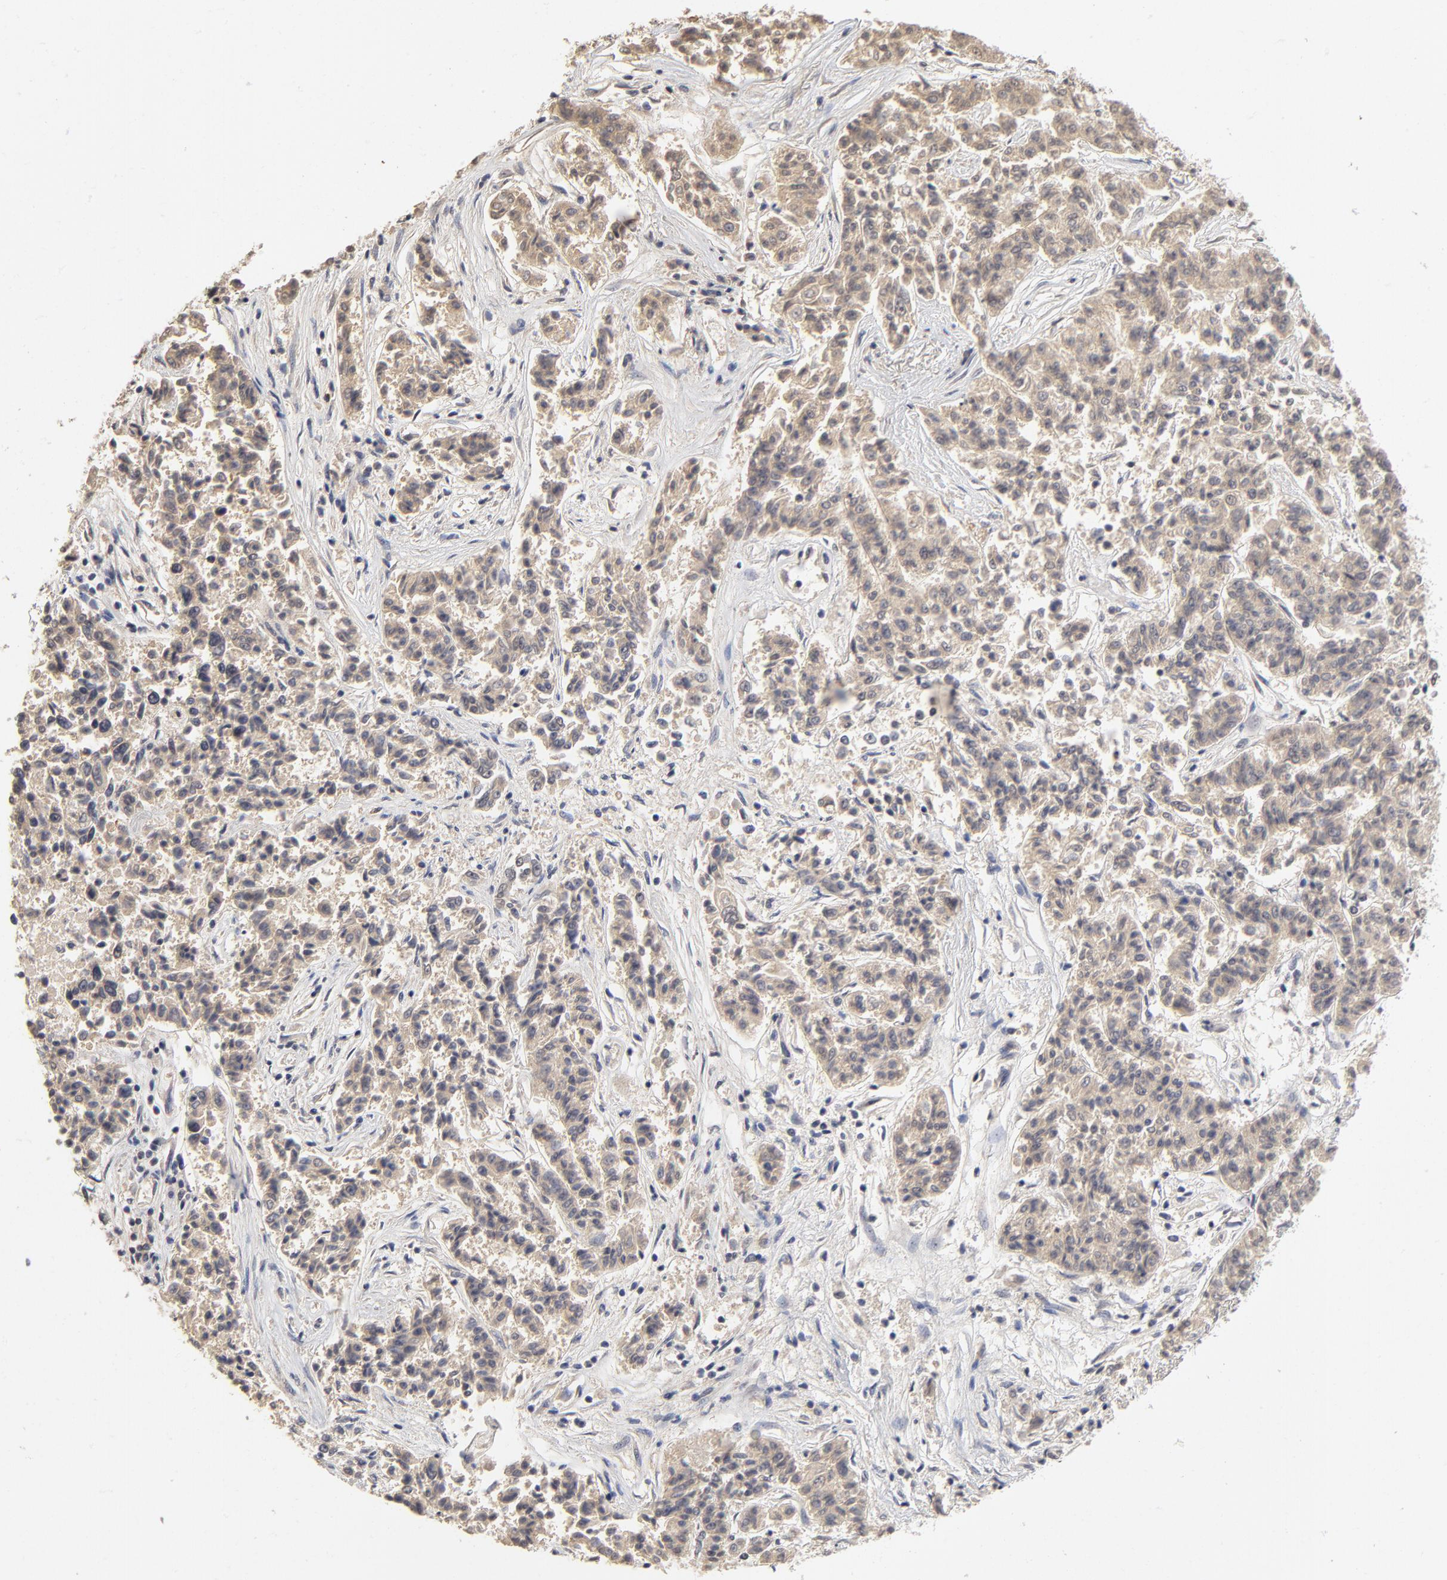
{"staining": {"intensity": "moderate", "quantity": ">75%", "location": "cytoplasmic/membranous"}, "tissue": "lung cancer", "cell_type": "Tumor cells", "image_type": "cancer", "snomed": [{"axis": "morphology", "description": "Adenocarcinoma, NOS"}, {"axis": "topography", "description": "Lung"}], "caption": "A brown stain shows moderate cytoplasmic/membranous staining of a protein in human lung adenocarcinoma tumor cells.", "gene": "WSB1", "patient": {"sex": "male", "age": 84}}